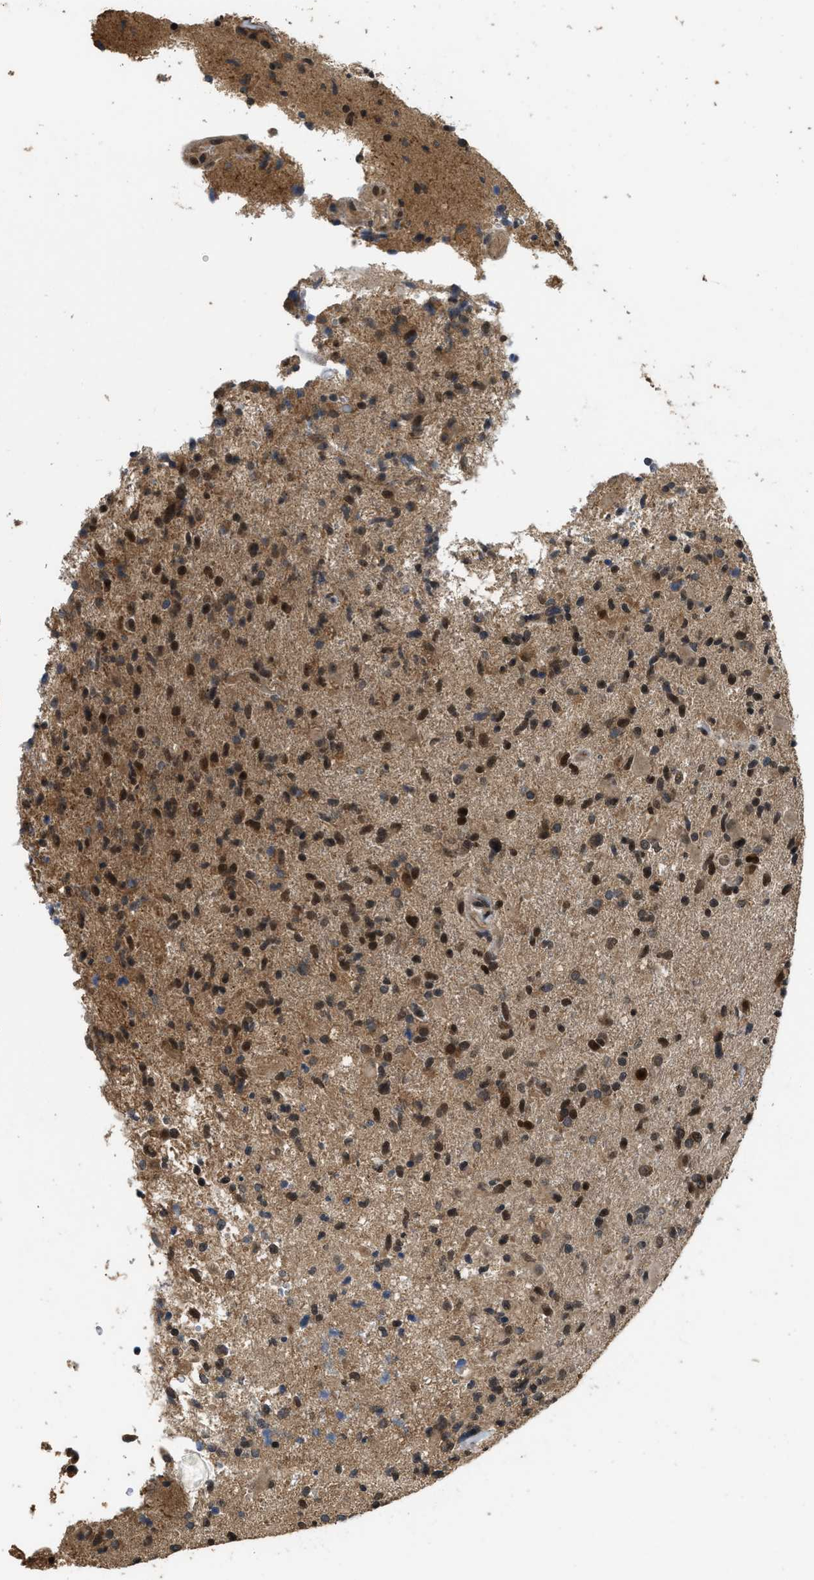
{"staining": {"intensity": "moderate", "quantity": ">75%", "location": "nuclear"}, "tissue": "glioma", "cell_type": "Tumor cells", "image_type": "cancer", "snomed": [{"axis": "morphology", "description": "Glioma, malignant, High grade"}, {"axis": "topography", "description": "Brain"}], "caption": "A medium amount of moderate nuclear expression is appreciated in about >75% of tumor cells in glioma tissue.", "gene": "GET1", "patient": {"sex": "male", "age": 72}}